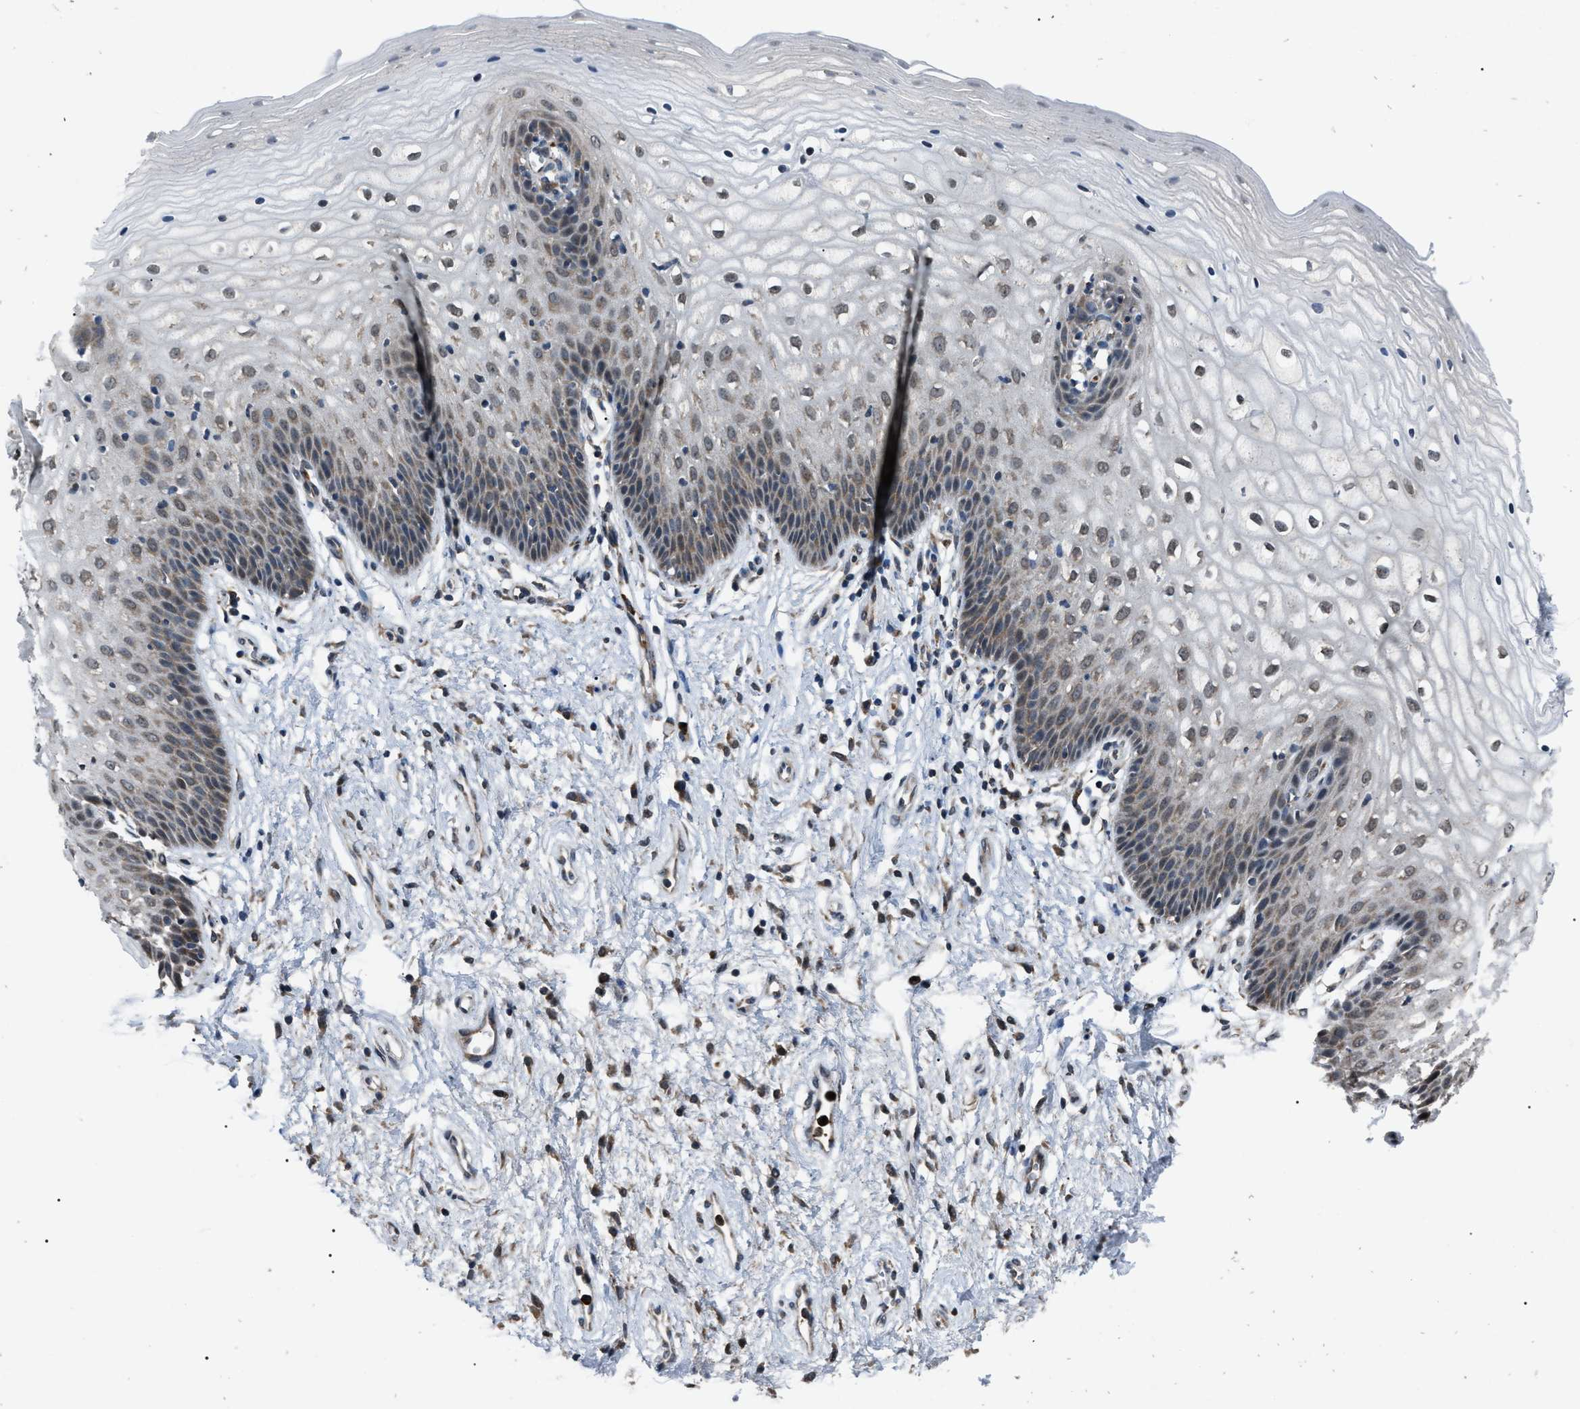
{"staining": {"intensity": "moderate", "quantity": "25%-75%", "location": "cytoplasmic/membranous"}, "tissue": "vagina", "cell_type": "Squamous epithelial cells", "image_type": "normal", "snomed": [{"axis": "morphology", "description": "Normal tissue, NOS"}, {"axis": "topography", "description": "Vagina"}], "caption": "IHC histopathology image of normal human vagina stained for a protein (brown), which reveals medium levels of moderate cytoplasmic/membranous positivity in about 25%-75% of squamous epithelial cells.", "gene": "ZFAND2A", "patient": {"sex": "female", "age": 34}}